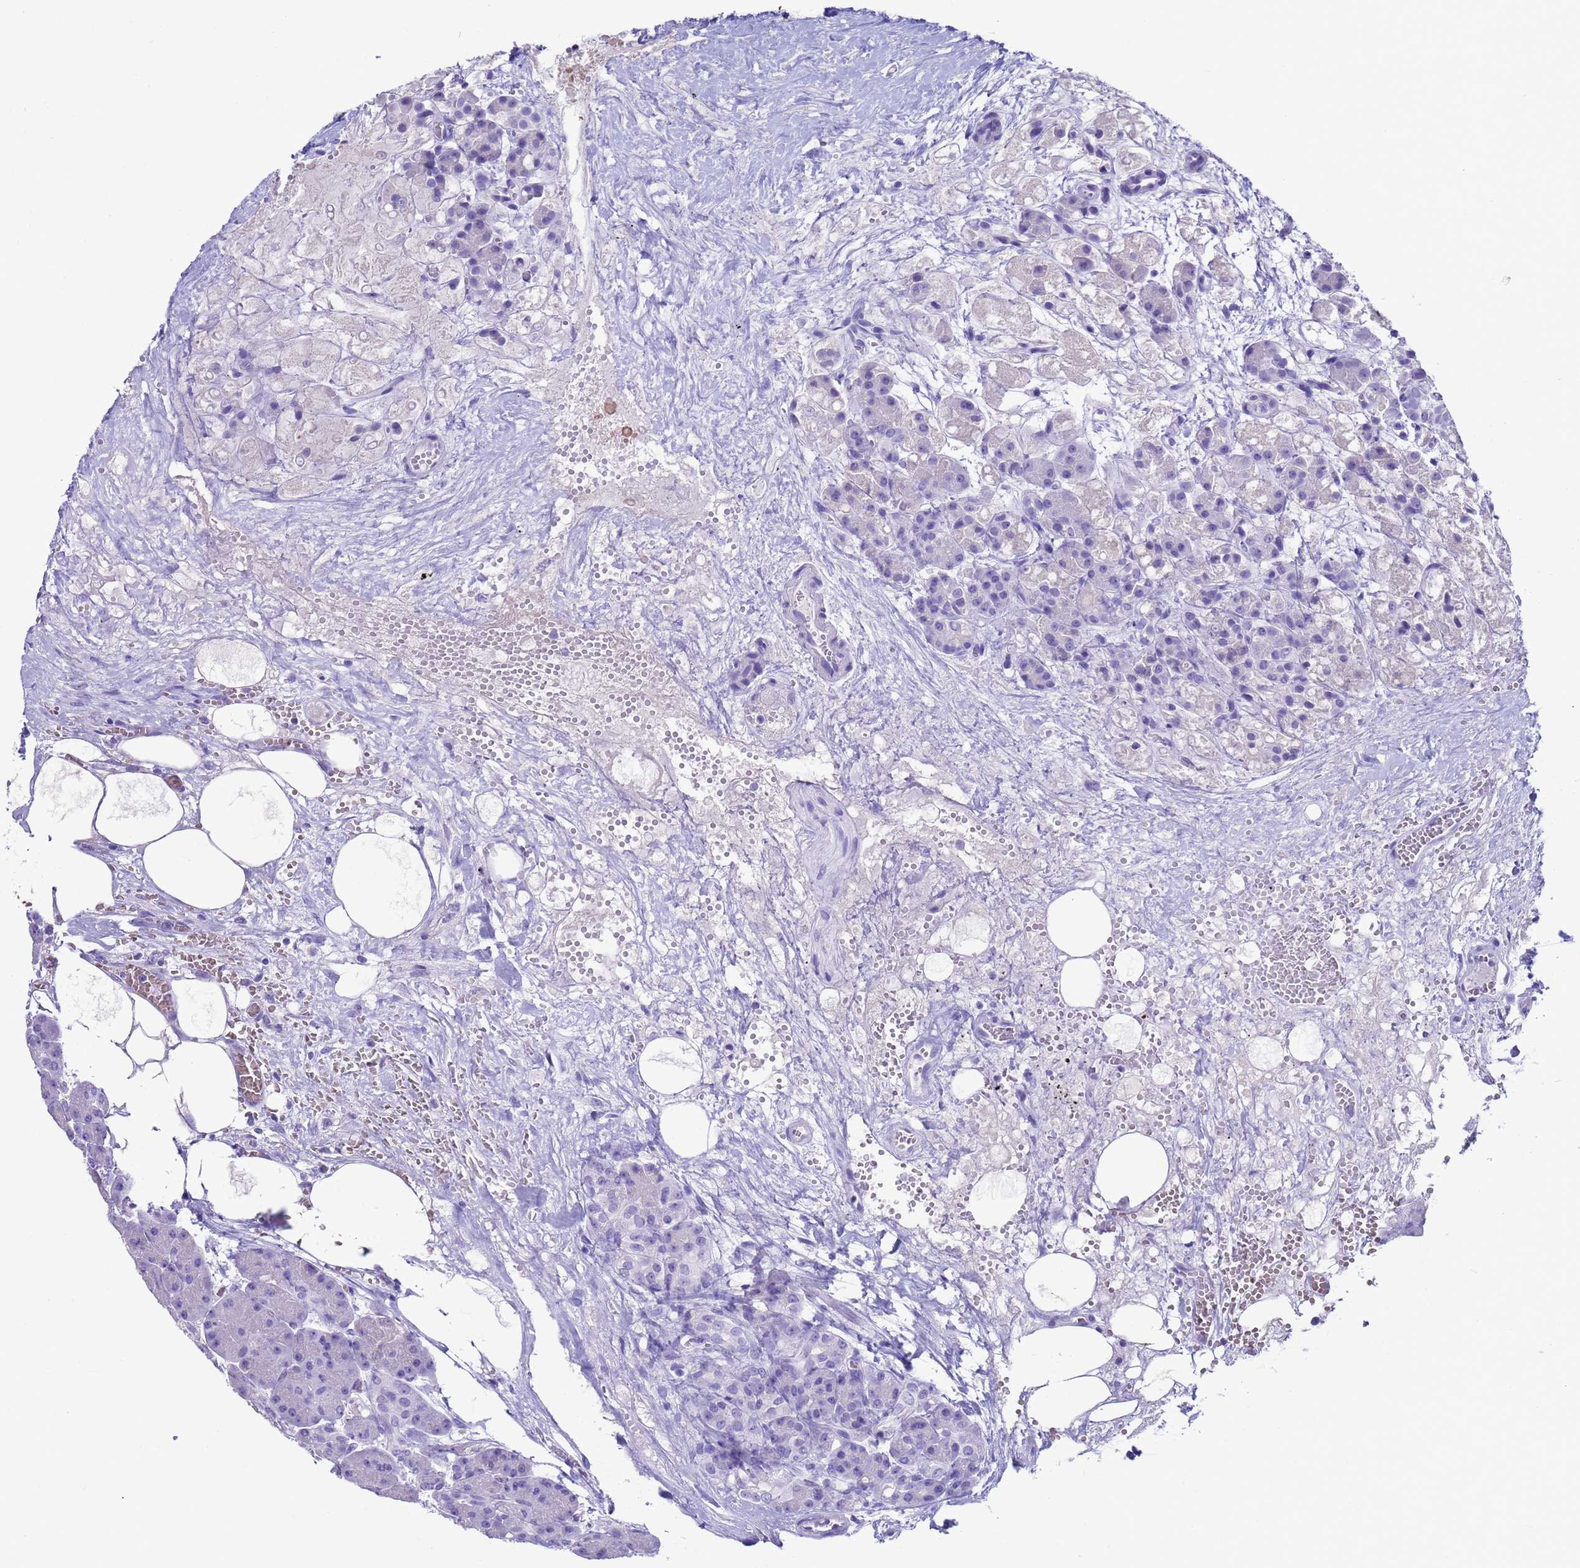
{"staining": {"intensity": "negative", "quantity": "none", "location": "none"}, "tissue": "pancreas", "cell_type": "Exocrine glandular cells", "image_type": "normal", "snomed": [{"axis": "morphology", "description": "Normal tissue, NOS"}, {"axis": "topography", "description": "Pancreas"}], "caption": "Exocrine glandular cells show no significant positivity in unremarkable pancreas. (IHC, brightfield microscopy, high magnification).", "gene": "CKM", "patient": {"sex": "male", "age": 63}}